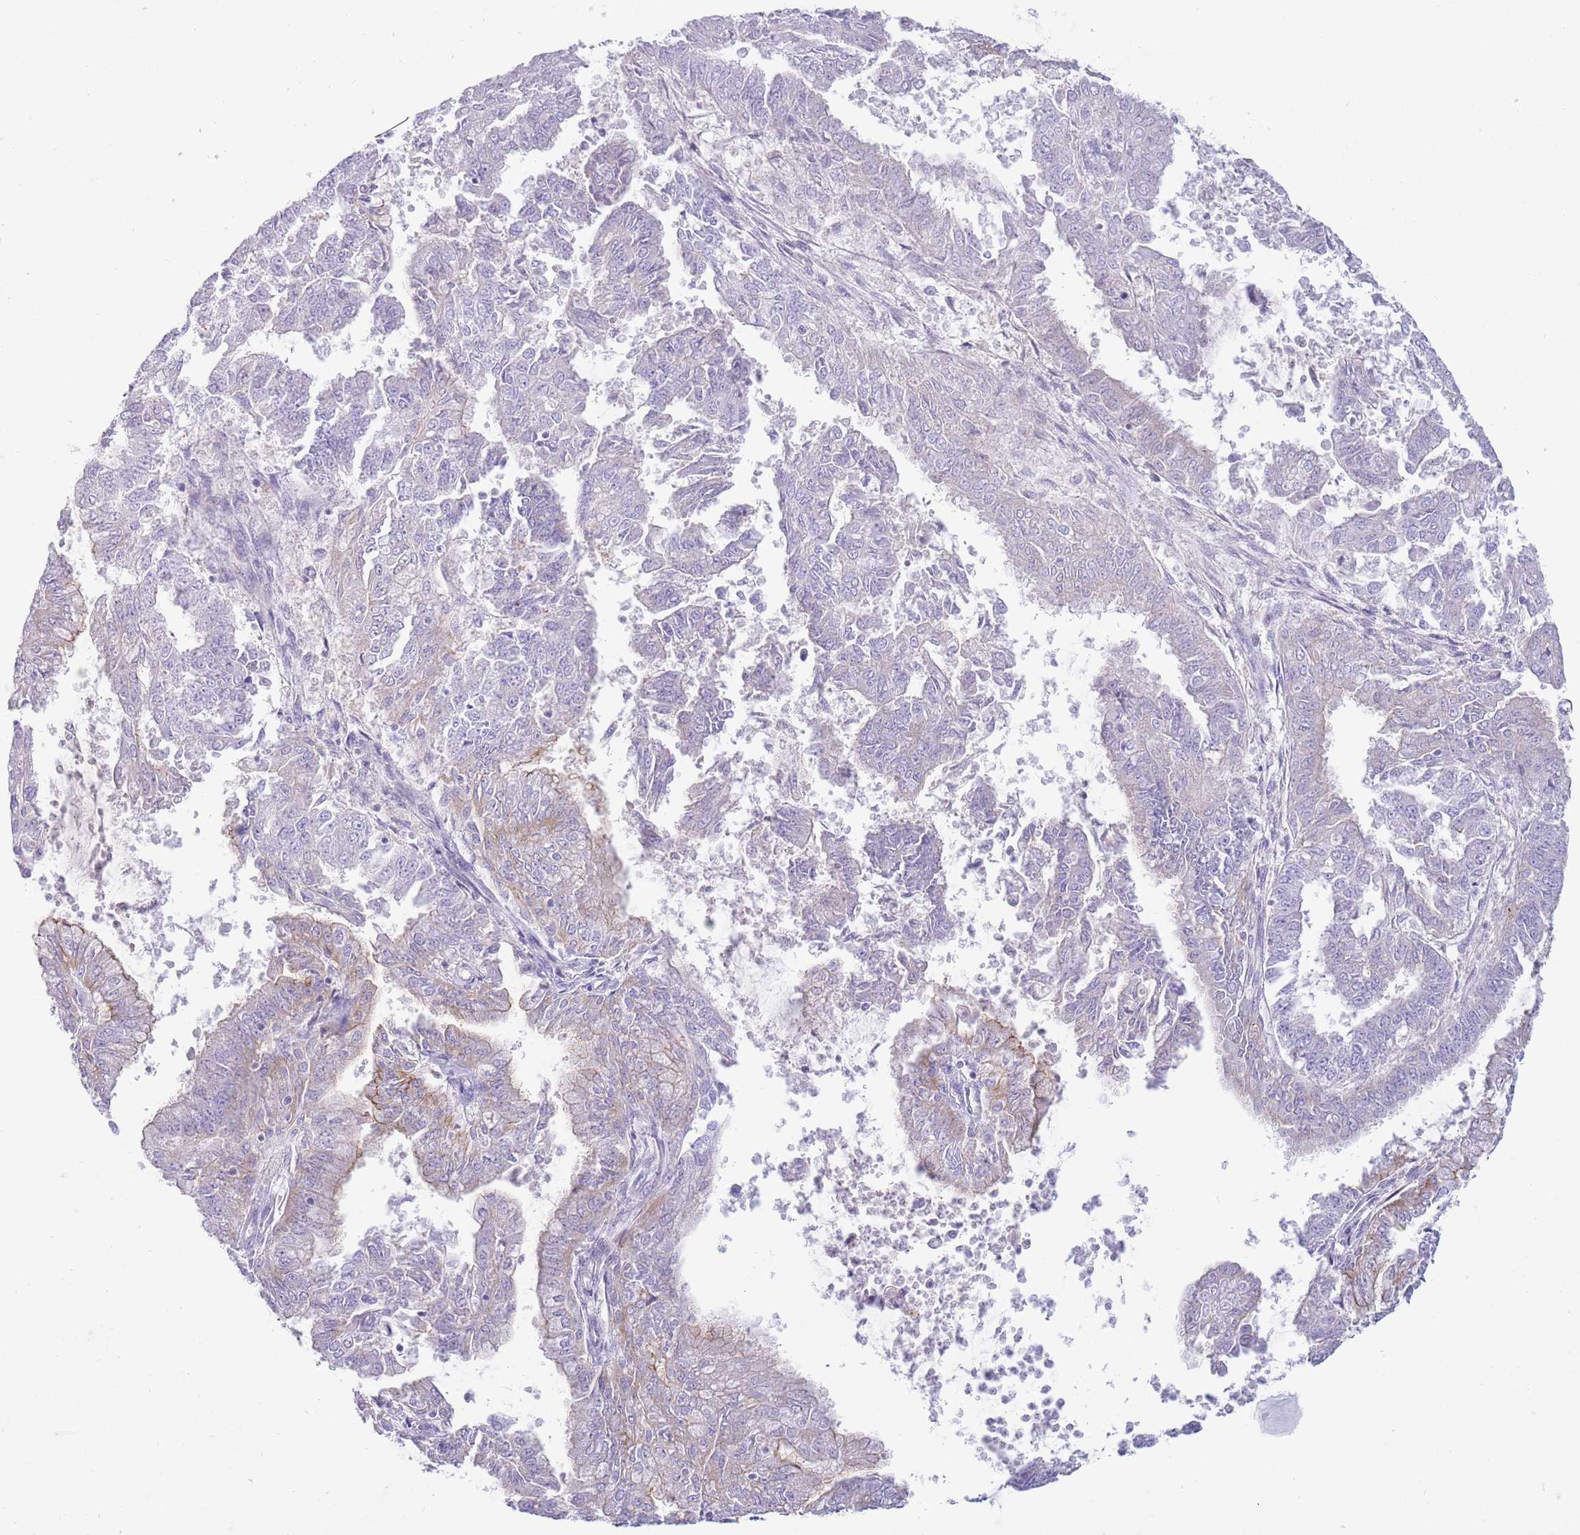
{"staining": {"intensity": "moderate", "quantity": "<25%", "location": "cytoplasmic/membranous"}, "tissue": "endometrial cancer", "cell_type": "Tumor cells", "image_type": "cancer", "snomed": [{"axis": "morphology", "description": "Adenocarcinoma, NOS"}, {"axis": "topography", "description": "Endometrium"}], "caption": "Immunohistochemical staining of human endometrial cancer demonstrates moderate cytoplasmic/membranous protein staining in about <25% of tumor cells.", "gene": "DDHD1", "patient": {"sex": "female", "age": 73}}